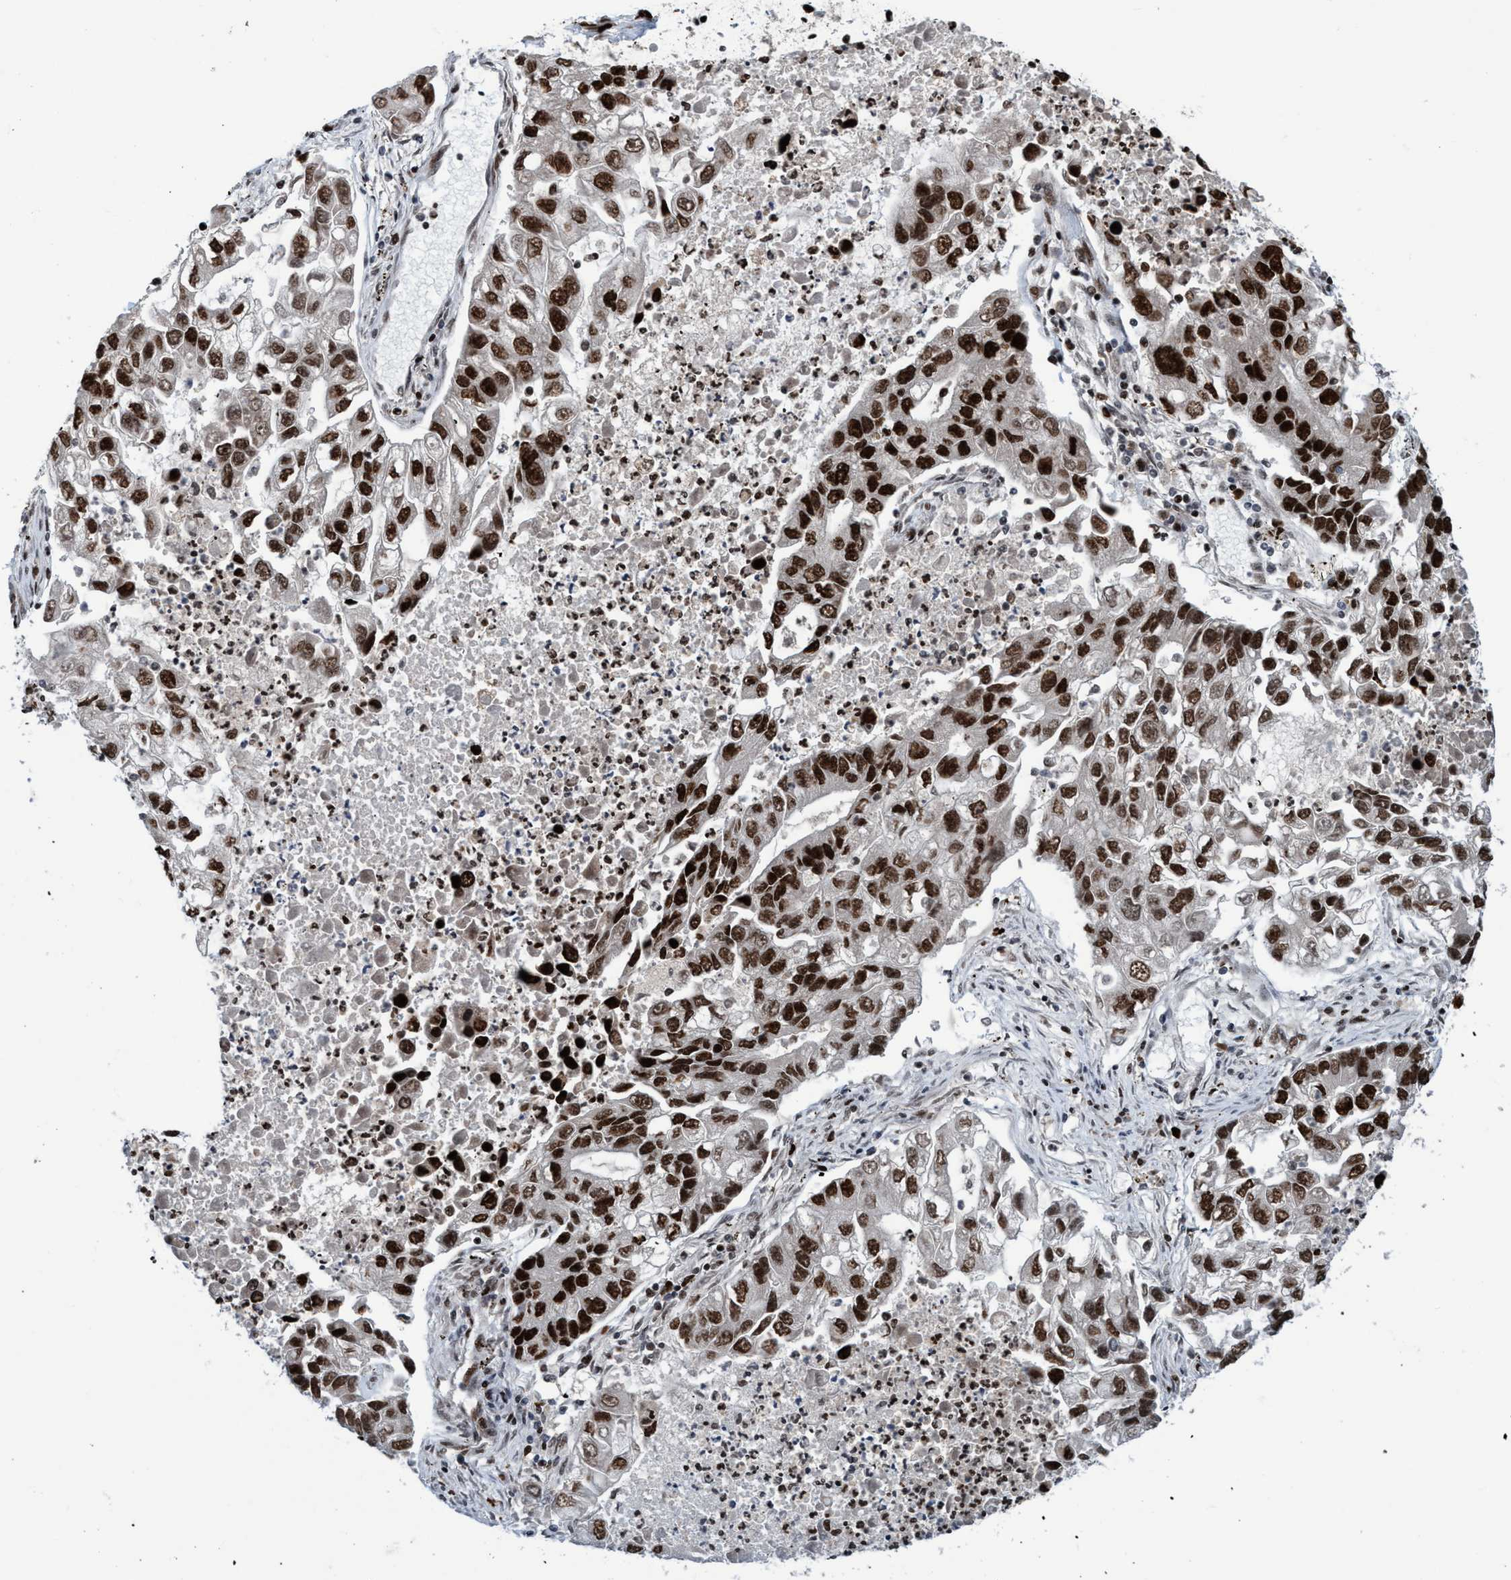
{"staining": {"intensity": "strong", "quantity": ">75%", "location": "nuclear"}, "tissue": "lung cancer", "cell_type": "Tumor cells", "image_type": "cancer", "snomed": [{"axis": "morphology", "description": "Adenocarcinoma, NOS"}, {"axis": "topography", "description": "Lung"}], "caption": "Lung cancer (adenocarcinoma) stained for a protein reveals strong nuclear positivity in tumor cells.", "gene": "TOPBP1", "patient": {"sex": "female", "age": 51}}